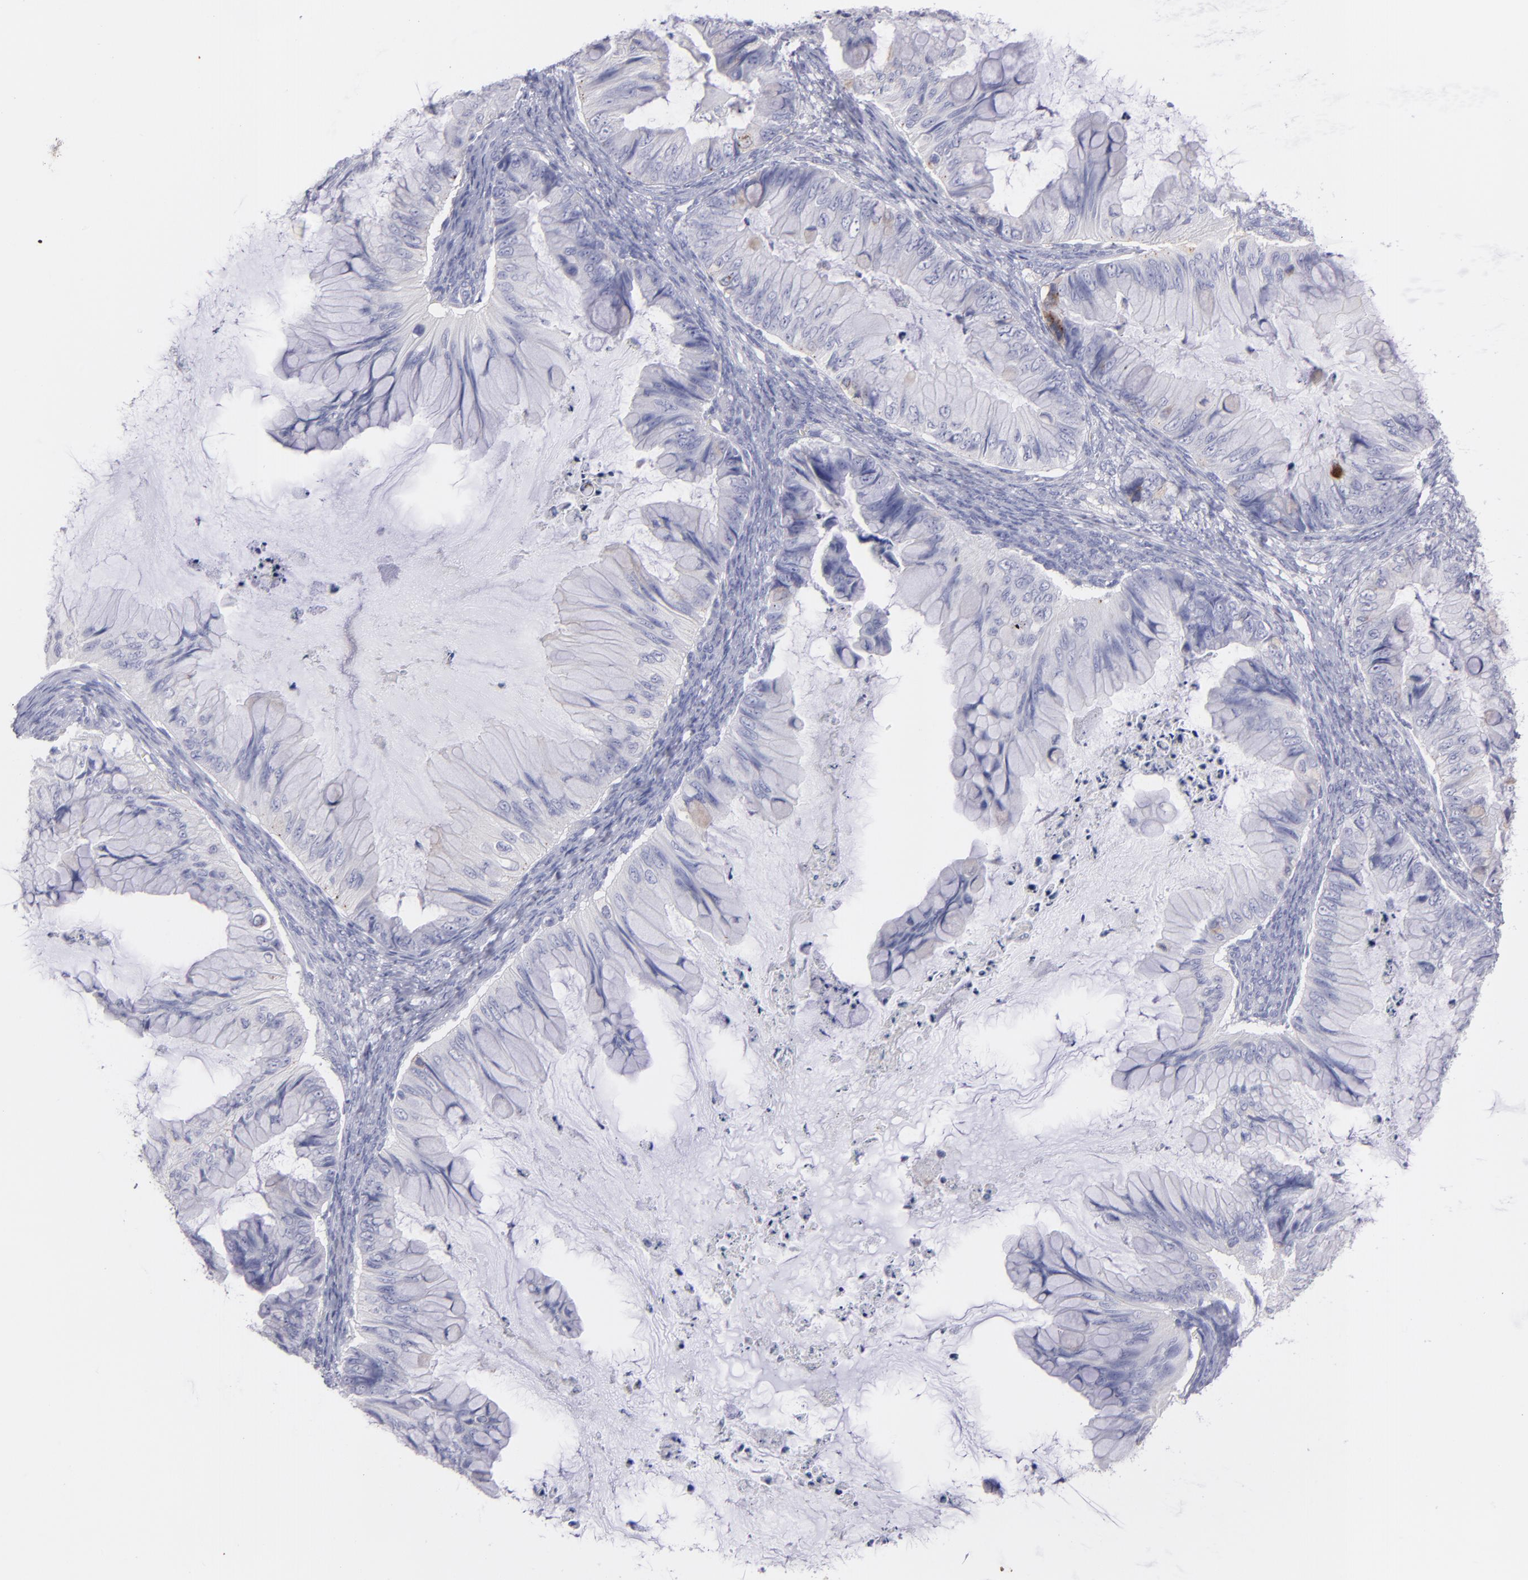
{"staining": {"intensity": "negative", "quantity": "none", "location": "none"}, "tissue": "ovarian cancer", "cell_type": "Tumor cells", "image_type": "cancer", "snomed": [{"axis": "morphology", "description": "Cystadenocarcinoma, mucinous, NOS"}, {"axis": "topography", "description": "Ovary"}], "caption": "Ovarian cancer (mucinous cystadenocarcinoma) was stained to show a protein in brown. There is no significant staining in tumor cells.", "gene": "SNAP25", "patient": {"sex": "female", "age": 36}}